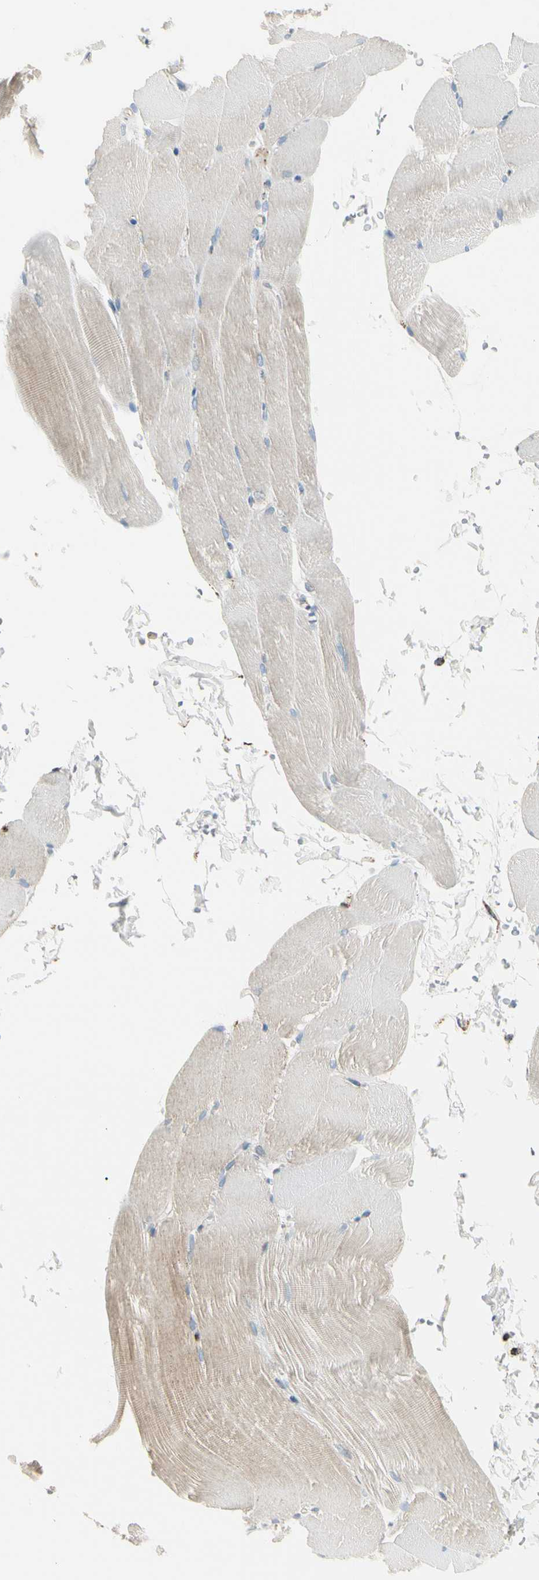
{"staining": {"intensity": "weak", "quantity": "25%-75%", "location": "cytoplasmic/membranous"}, "tissue": "skeletal muscle", "cell_type": "Myocytes", "image_type": "normal", "snomed": [{"axis": "morphology", "description": "Normal tissue, NOS"}, {"axis": "topography", "description": "Skeletal muscle"}, {"axis": "topography", "description": "Parathyroid gland"}], "caption": "An image of skeletal muscle stained for a protein displays weak cytoplasmic/membranous brown staining in myocytes. (brown staining indicates protein expression, while blue staining denotes nuclei).", "gene": "ME2", "patient": {"sex": "female", "age": 37}}